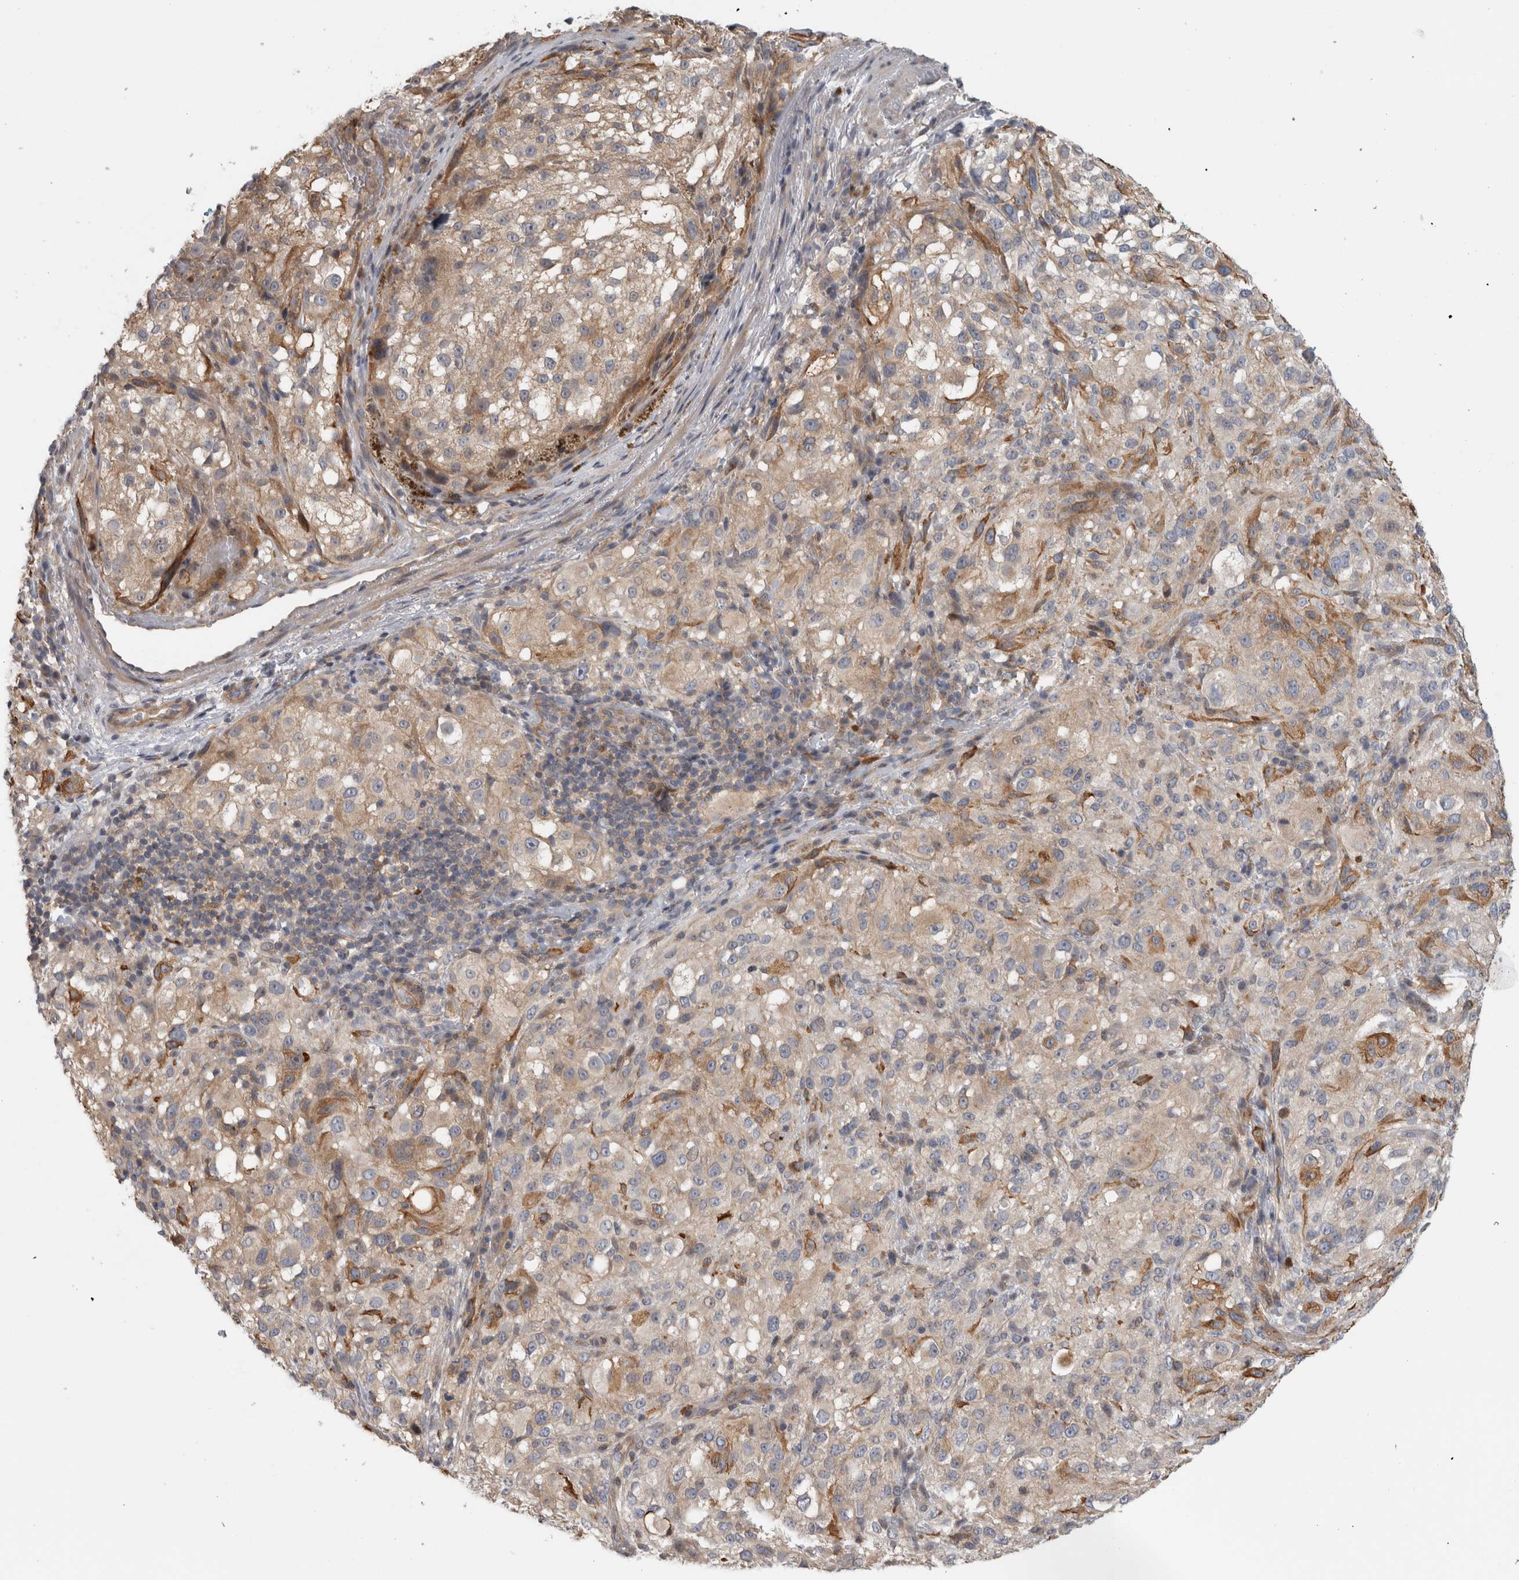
{"staining": {"intensity": "weak", "quantity": "<25%", "location": "cytoplasmic/membranous"}, "tissue": "melanoma", "cell_type": "Tumor cells", "image_type": "cancer", "snomed": [{"axis": "morphology", "description": "Necrosis, NOS"}, {"axis": "morphology", "description": "Malignant melanoma, NOS"}, {"axis": "topography", "description": "Skin"}], "caption": "Human malignant melanoma stained for a protein using immunohistochemistry exhibits no expression in tumor cells.", "gene": "ZNF804B", "patient": {"sex": "female", "age": 87}}